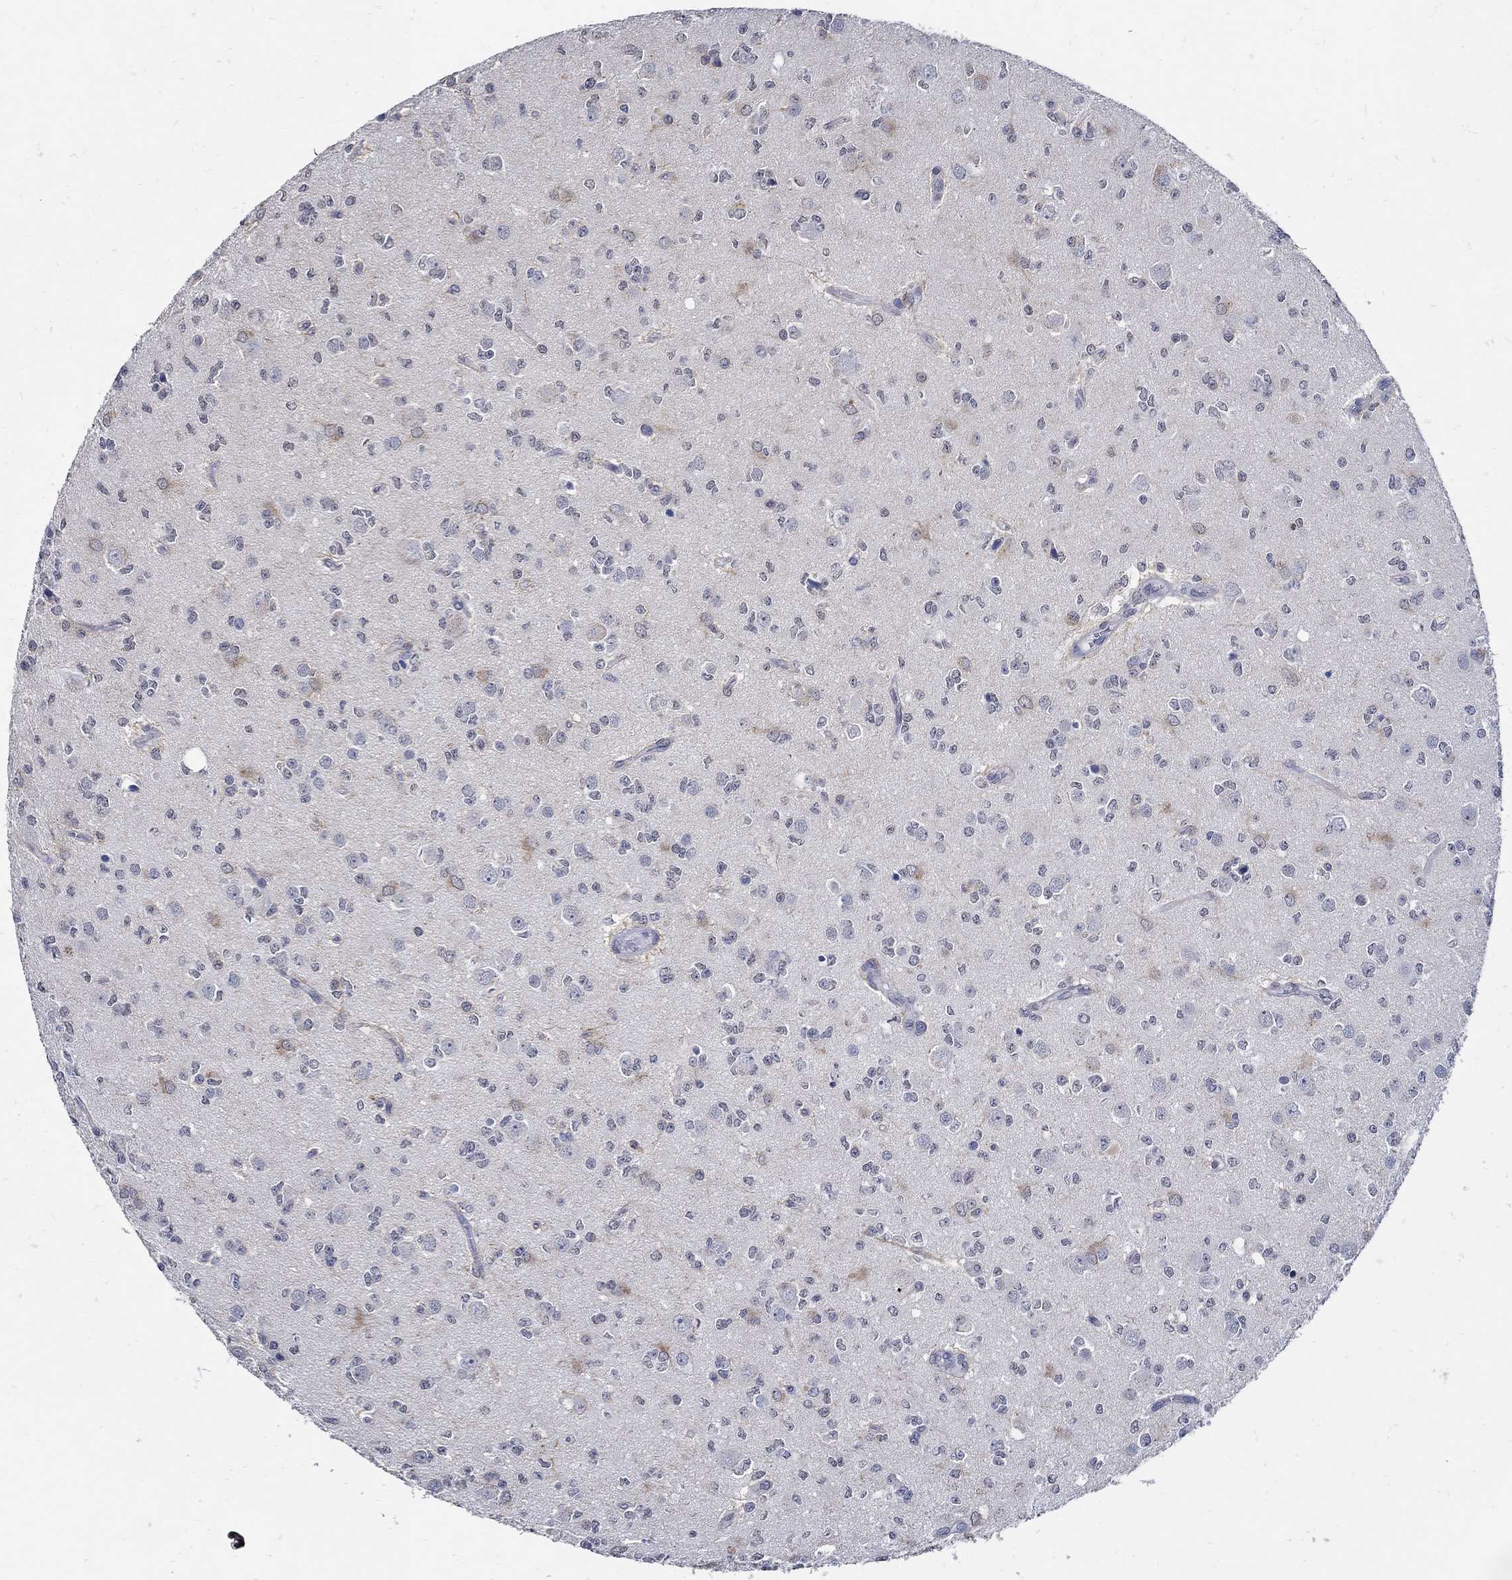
{"staining": {"intensity": "negative", "quantity": "none", "location": "none"}, "tissue": "glioma", "cell_type": "Tumor cells", "image_type": "cancer", "snomed": [{"axis": "morphology", "description": "Glioma, malignant, Low grade"}, {"axis": "topography", "description": "Brain"}], "caption": "The immunohistochemistry histopathology image has no significant staining in tumor cells of low-grade glioma (malignant) tissue.", "gene": "KCNN3", "patient": {"sex": "female", "age": 45}}